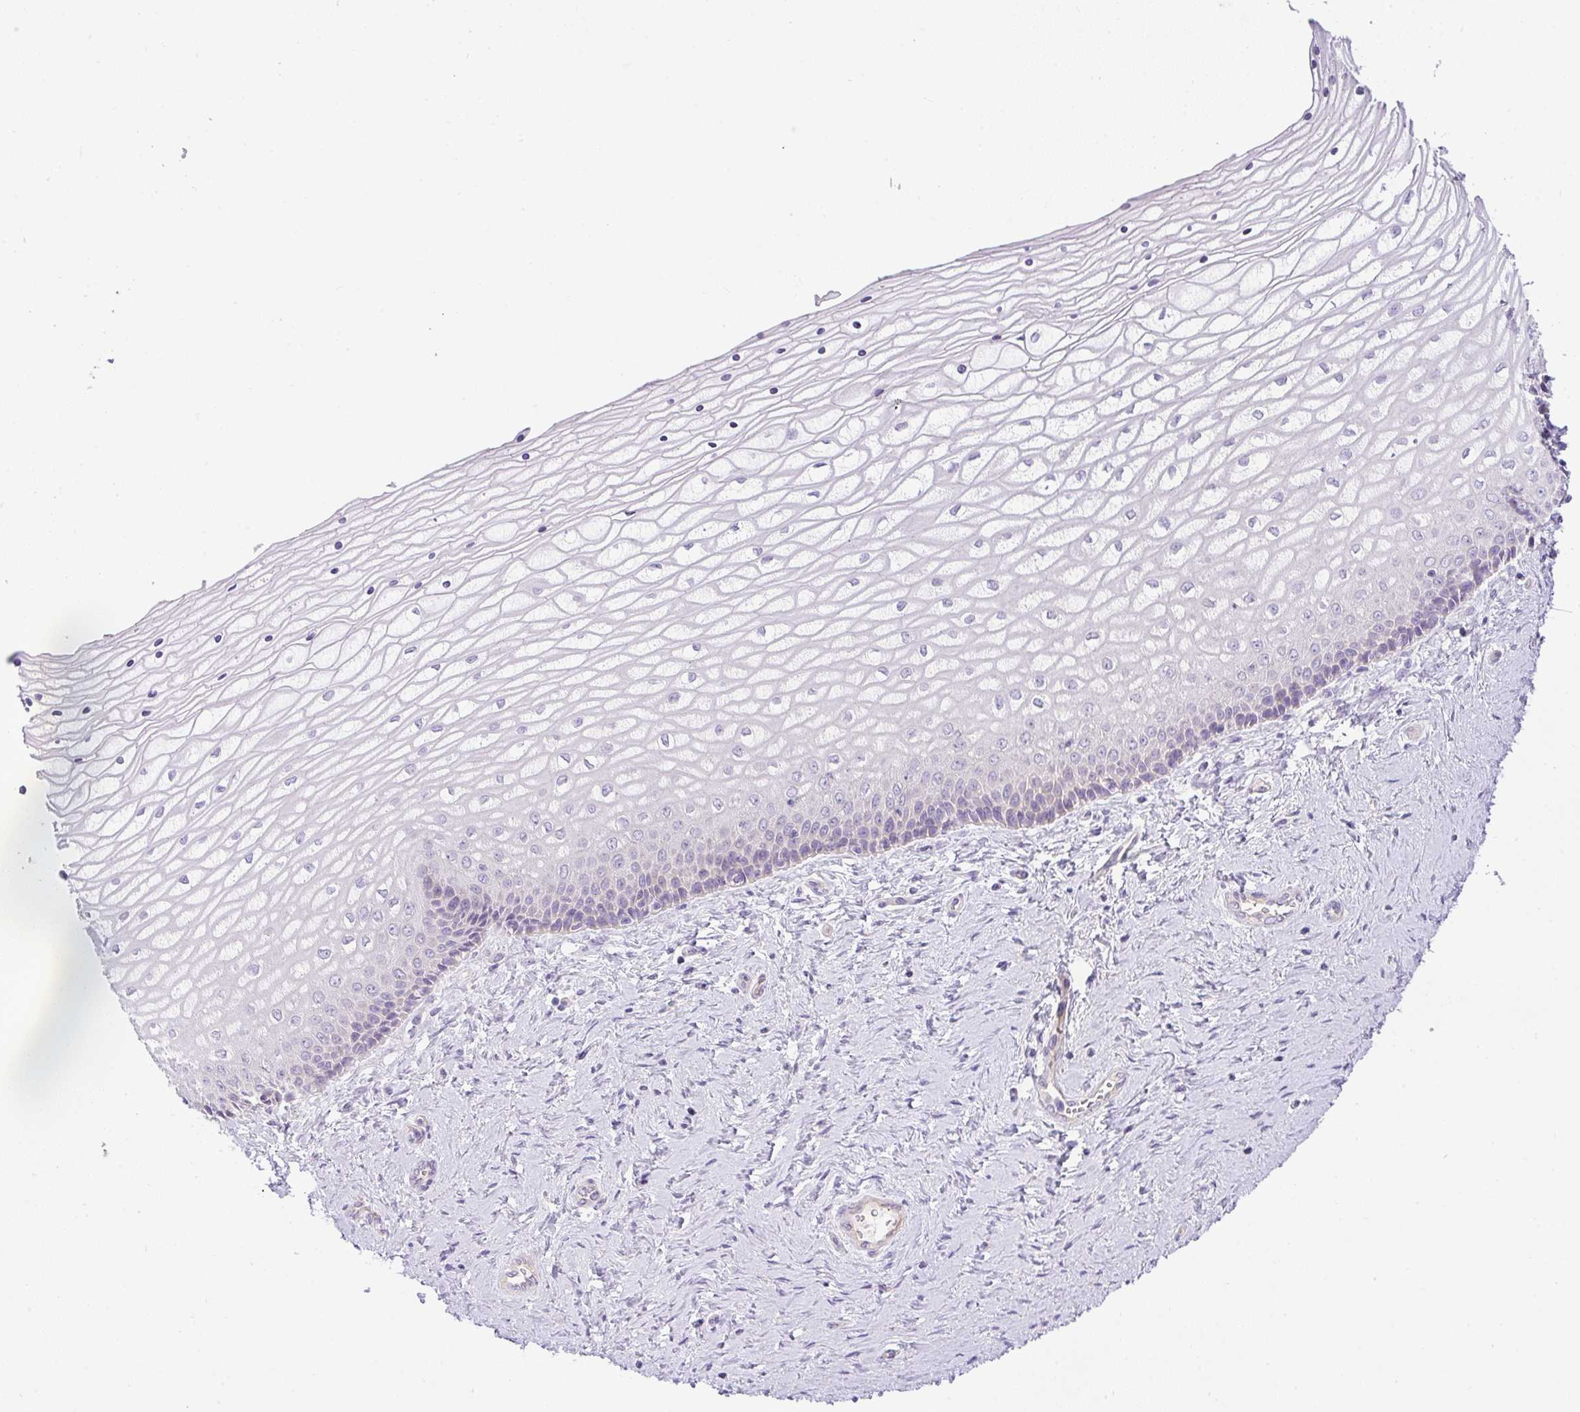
{"staining": {"intensity": "weak", "quantity": "<25%", "location": "cytoplasmic/membranous"}, "tissue": "vagina", "cell_type": "Squamous epithelial cells", "image_type": "normal", "snomed": [{"axis": "morphology", "description": "Normal tissue, NOS"}, {"axis": "topography", "description": "Vagina"}], "caption": "The image demonstrates no significant positivity in squamous epithelial cells of vagina. (DAB immunohistochemistry (IHC) with hematoxylin counter stain).", "gene": "FILIP1", "patient": {"sex": "female", "age": 45}}